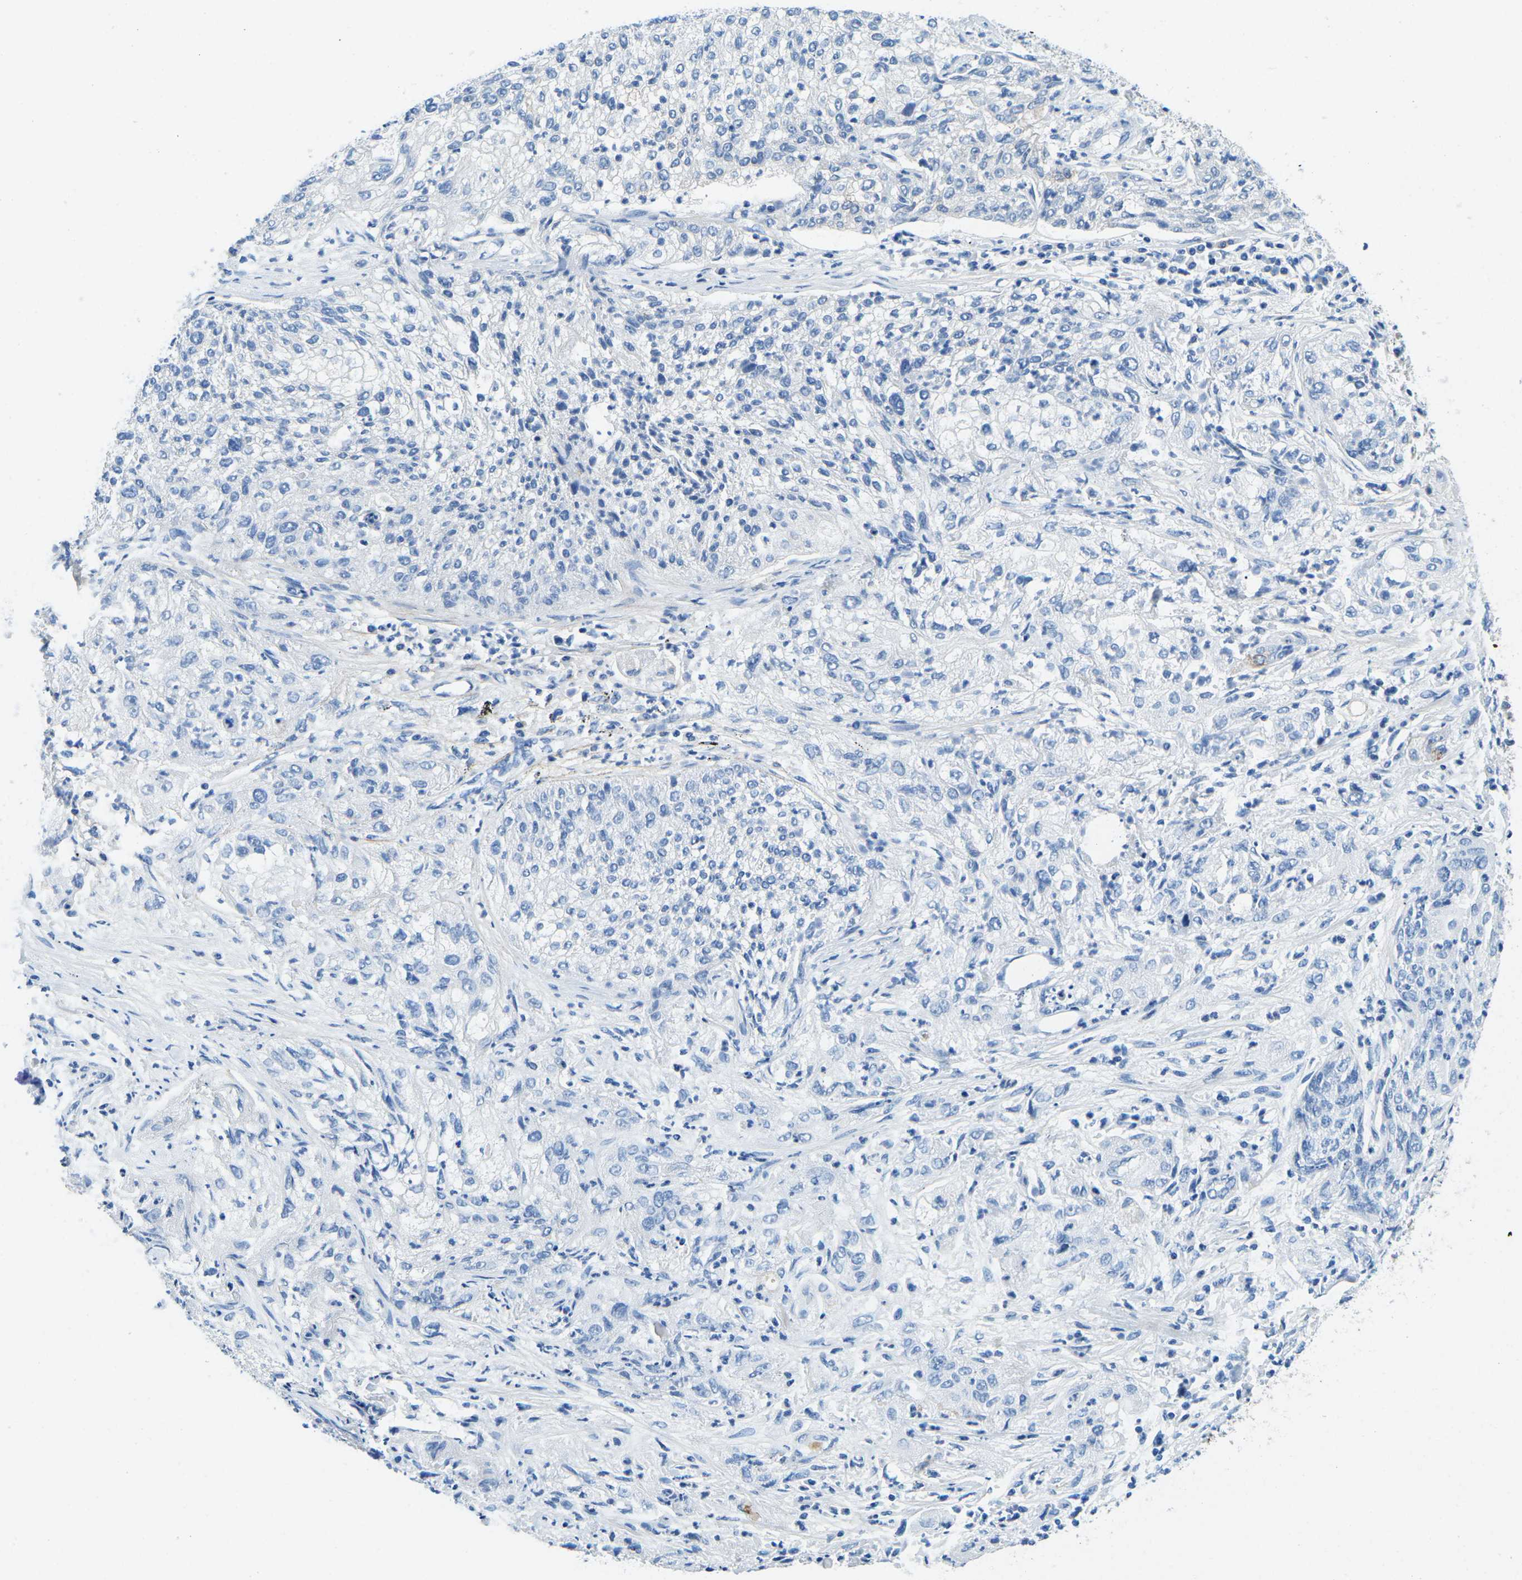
{"staining": {"intensity": "moderate", "quantity": "<25%", "location": "cytoplasmic/membranous"}, "tissue": "lung cancer", "cell_type": "Tumor cells", "image_type": "cancer", "snomed": [{"axis": "morphology", "description": "Inflammation, NOS"}, {"axis": "morphology", "description": "Squamous cell carcinoma, NOS"}, {"axis": "topography", "description": "Lymph node"}, {"axis": "topography", "description": "Soft tissue"}, {"axis": "topography", "description": "Lung"}], "caption": "Approximately <25% of tumor cells in lung cancer demonstrate moderate cytoplasmic/membranous protein staining as visualized by brown immunohistochemical staining.", "gene": "CFB", "patient": {"sex": "male", "age": 66}}